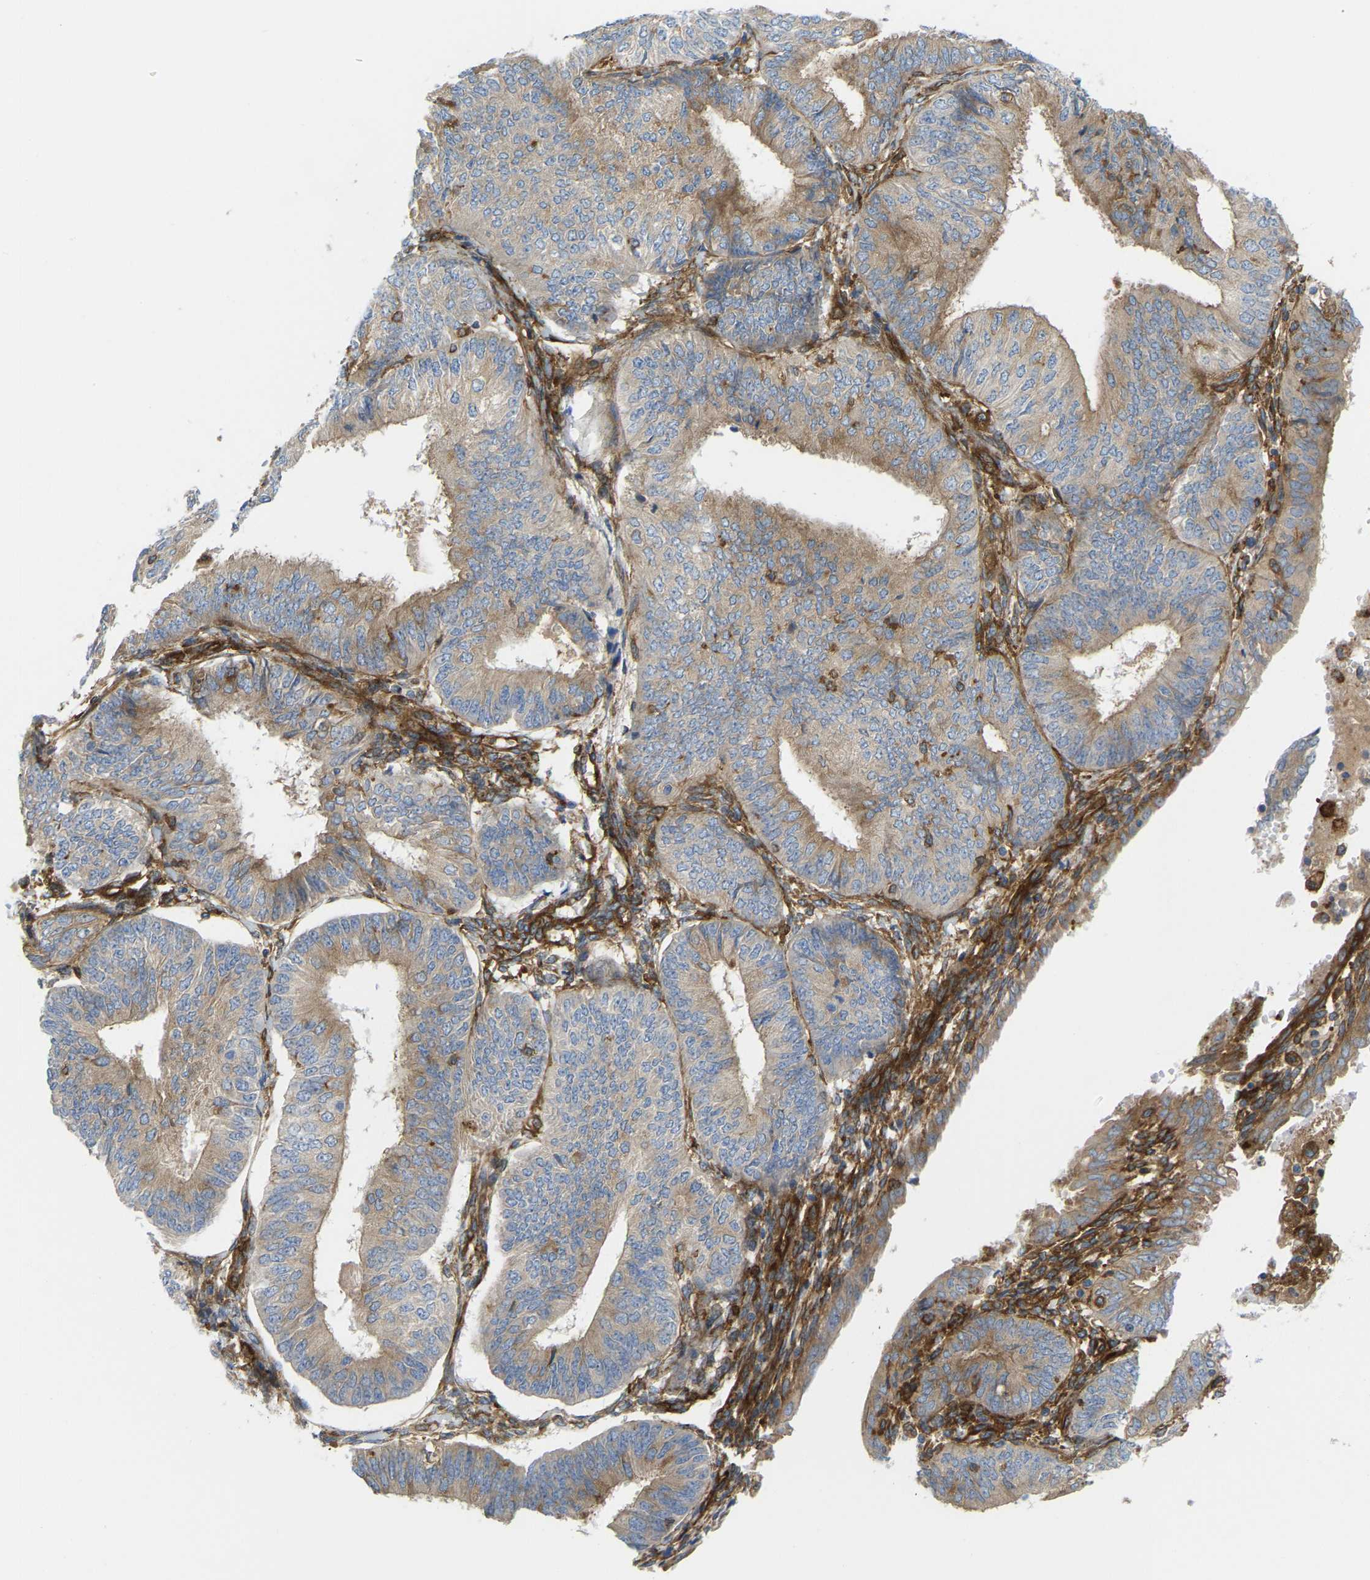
{"staining": {"intensity": "weak", "quantity": "25%-75%", "location": "cytoplasmic/membranous"}, "tissue": "endometrial cancer", "cell_type": "Tumor cells", "image_type": "cancer", "snomed": [{"axis": "morphology", "description": "Adenocarcinoma, NOS"}, {"axis": "topography", "description": "Endometrium"}], "caption": "There is low levels of weak cytoplasmic/membranous expression in tumor cells of adenocarcinoma (endometrial), as demonstrated by immunohistochemical staining (brown color).", "gene": "PICALM", "patient": {"sex": "female", "age": 58}}